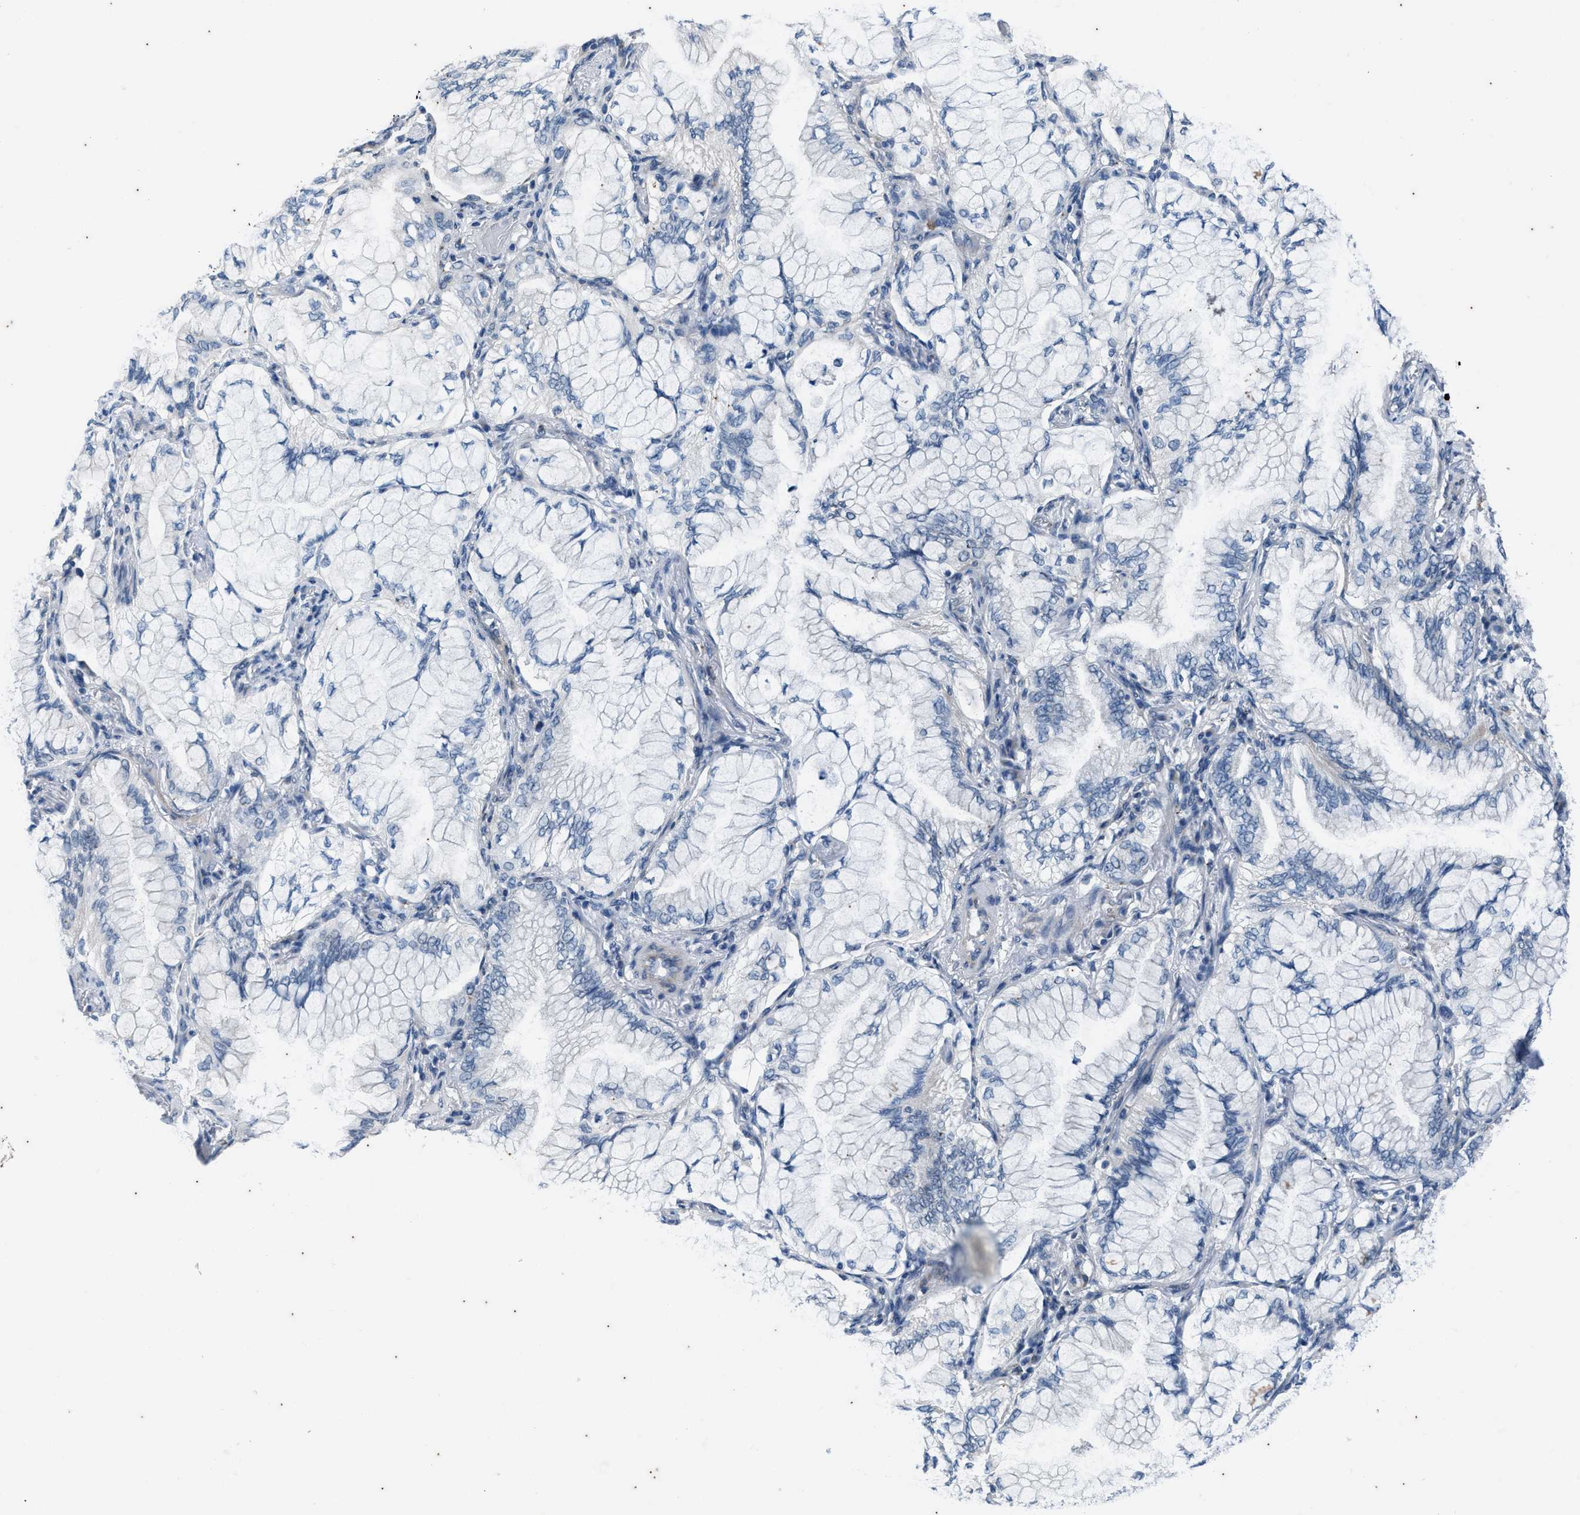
{"staining": {"intensity": "negative", "quantity": "none", "location": "none"}, "tissue": "lung cancer", "cell_type": "Tumor cells", "image_type": "cancer", "snomed": [{"axis": "morphology", "description": "Adenocarcinoma, NOS"}, {"axis": "topography", "description": "Lung"}], "caption": "High power microscopy image of an IHC micrograph of lung cancer (adenocarcinoma), revealing no significant staining in tumor cells.", "gene": "KIF24", "patient": {"sex": "female", "age": 70}}